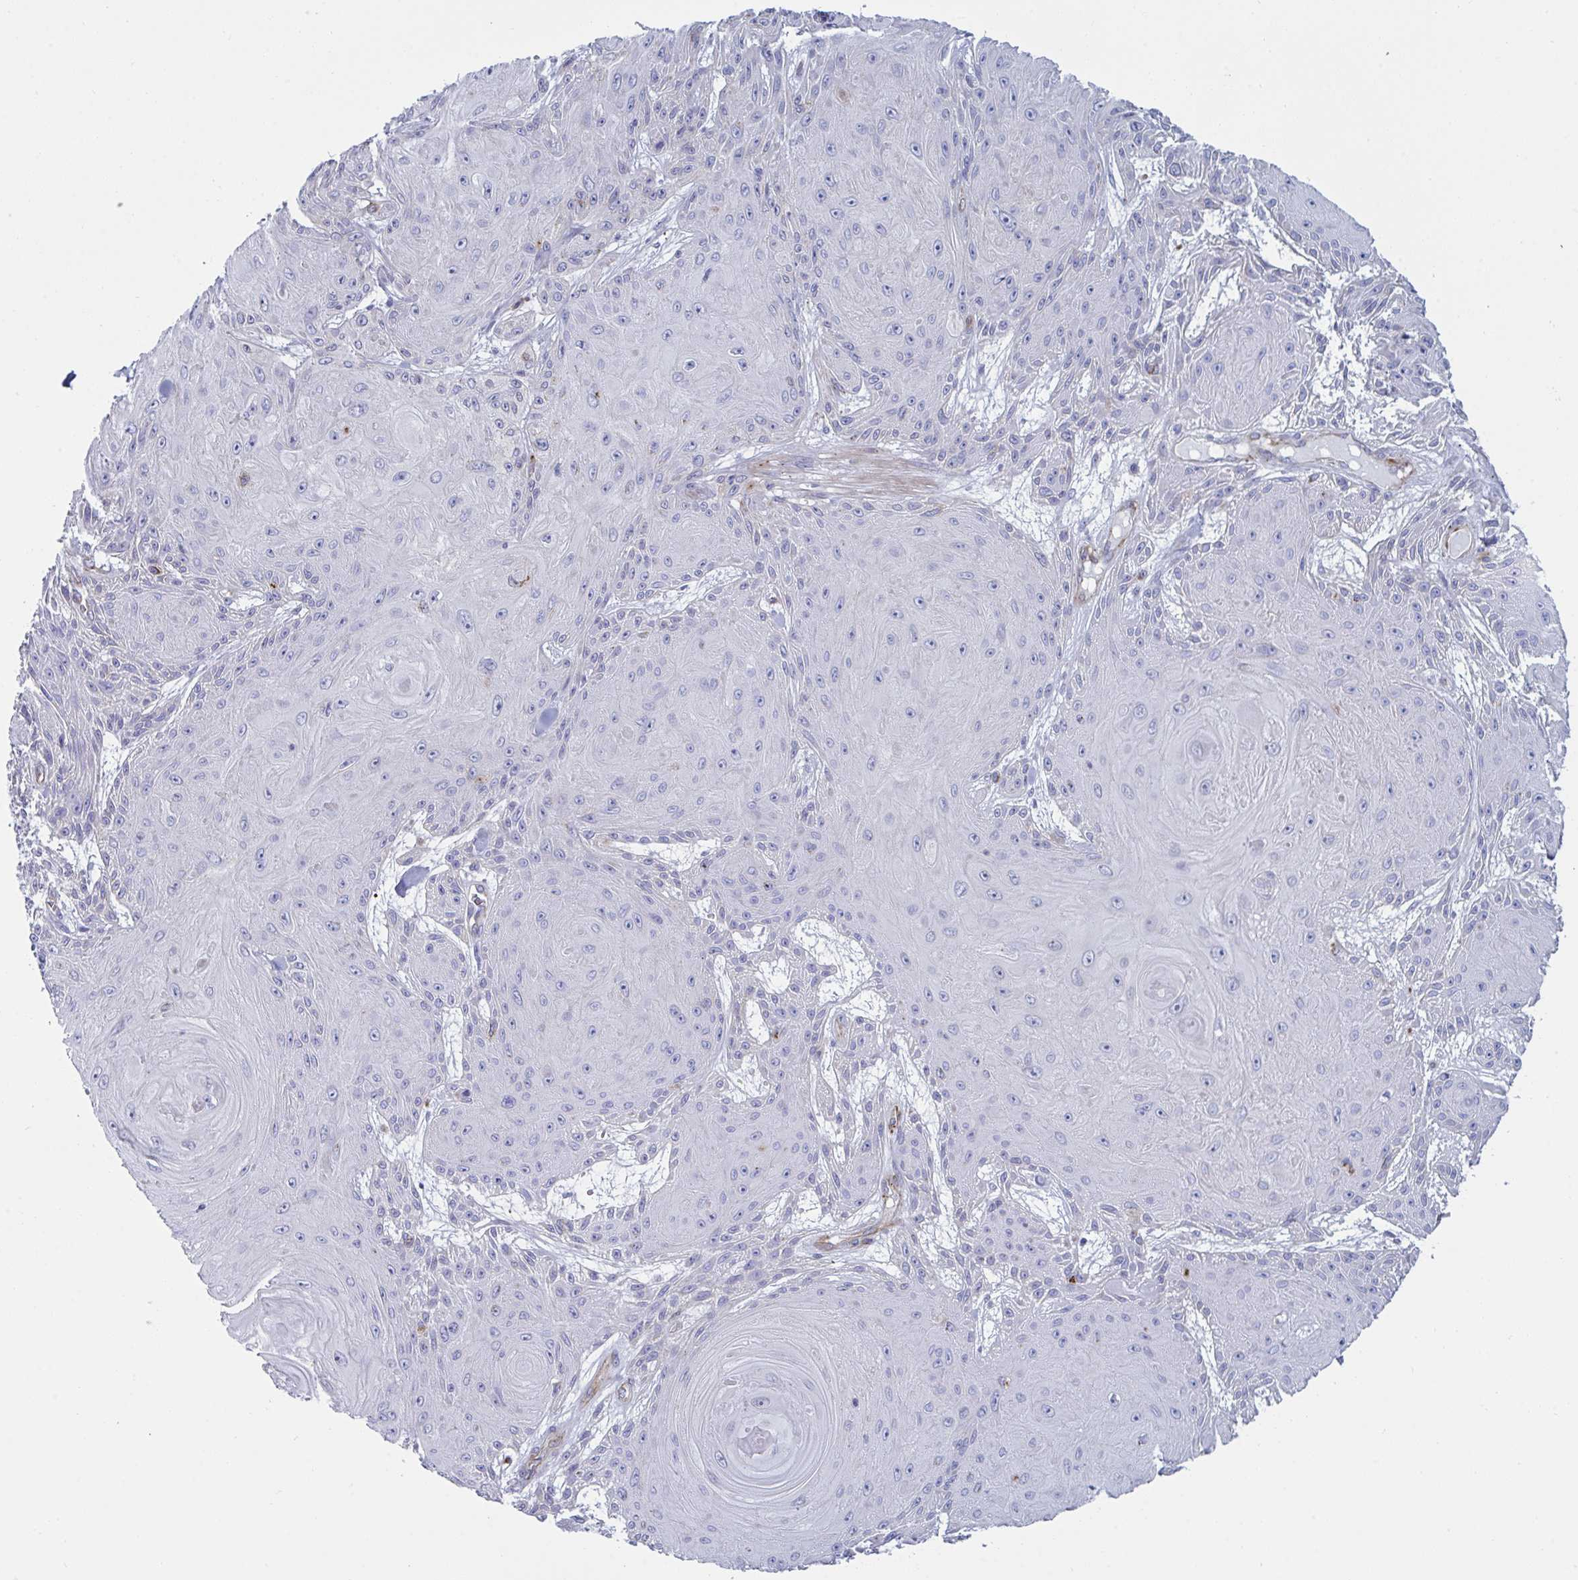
{"staining": {"intensity": "negative", "quantity": "none", "location": "none"}, "tissue": "skin cancer", "cell_type": "Tumor cells", "image_type": "cancer", "snomed": [{"axis": "morphology", "description": "Squamous cell carcinoma, NOS"}, {"axis": "topography", "description": "Skin"}], "caption": "DAB (3,3'-diaminobenzidine) immunohistochemical staining of skin cancer exhibits no significant positivity in tumor cells.", "gene": "SLC9A6", "patient": {"sex": "male", "age": 88}}